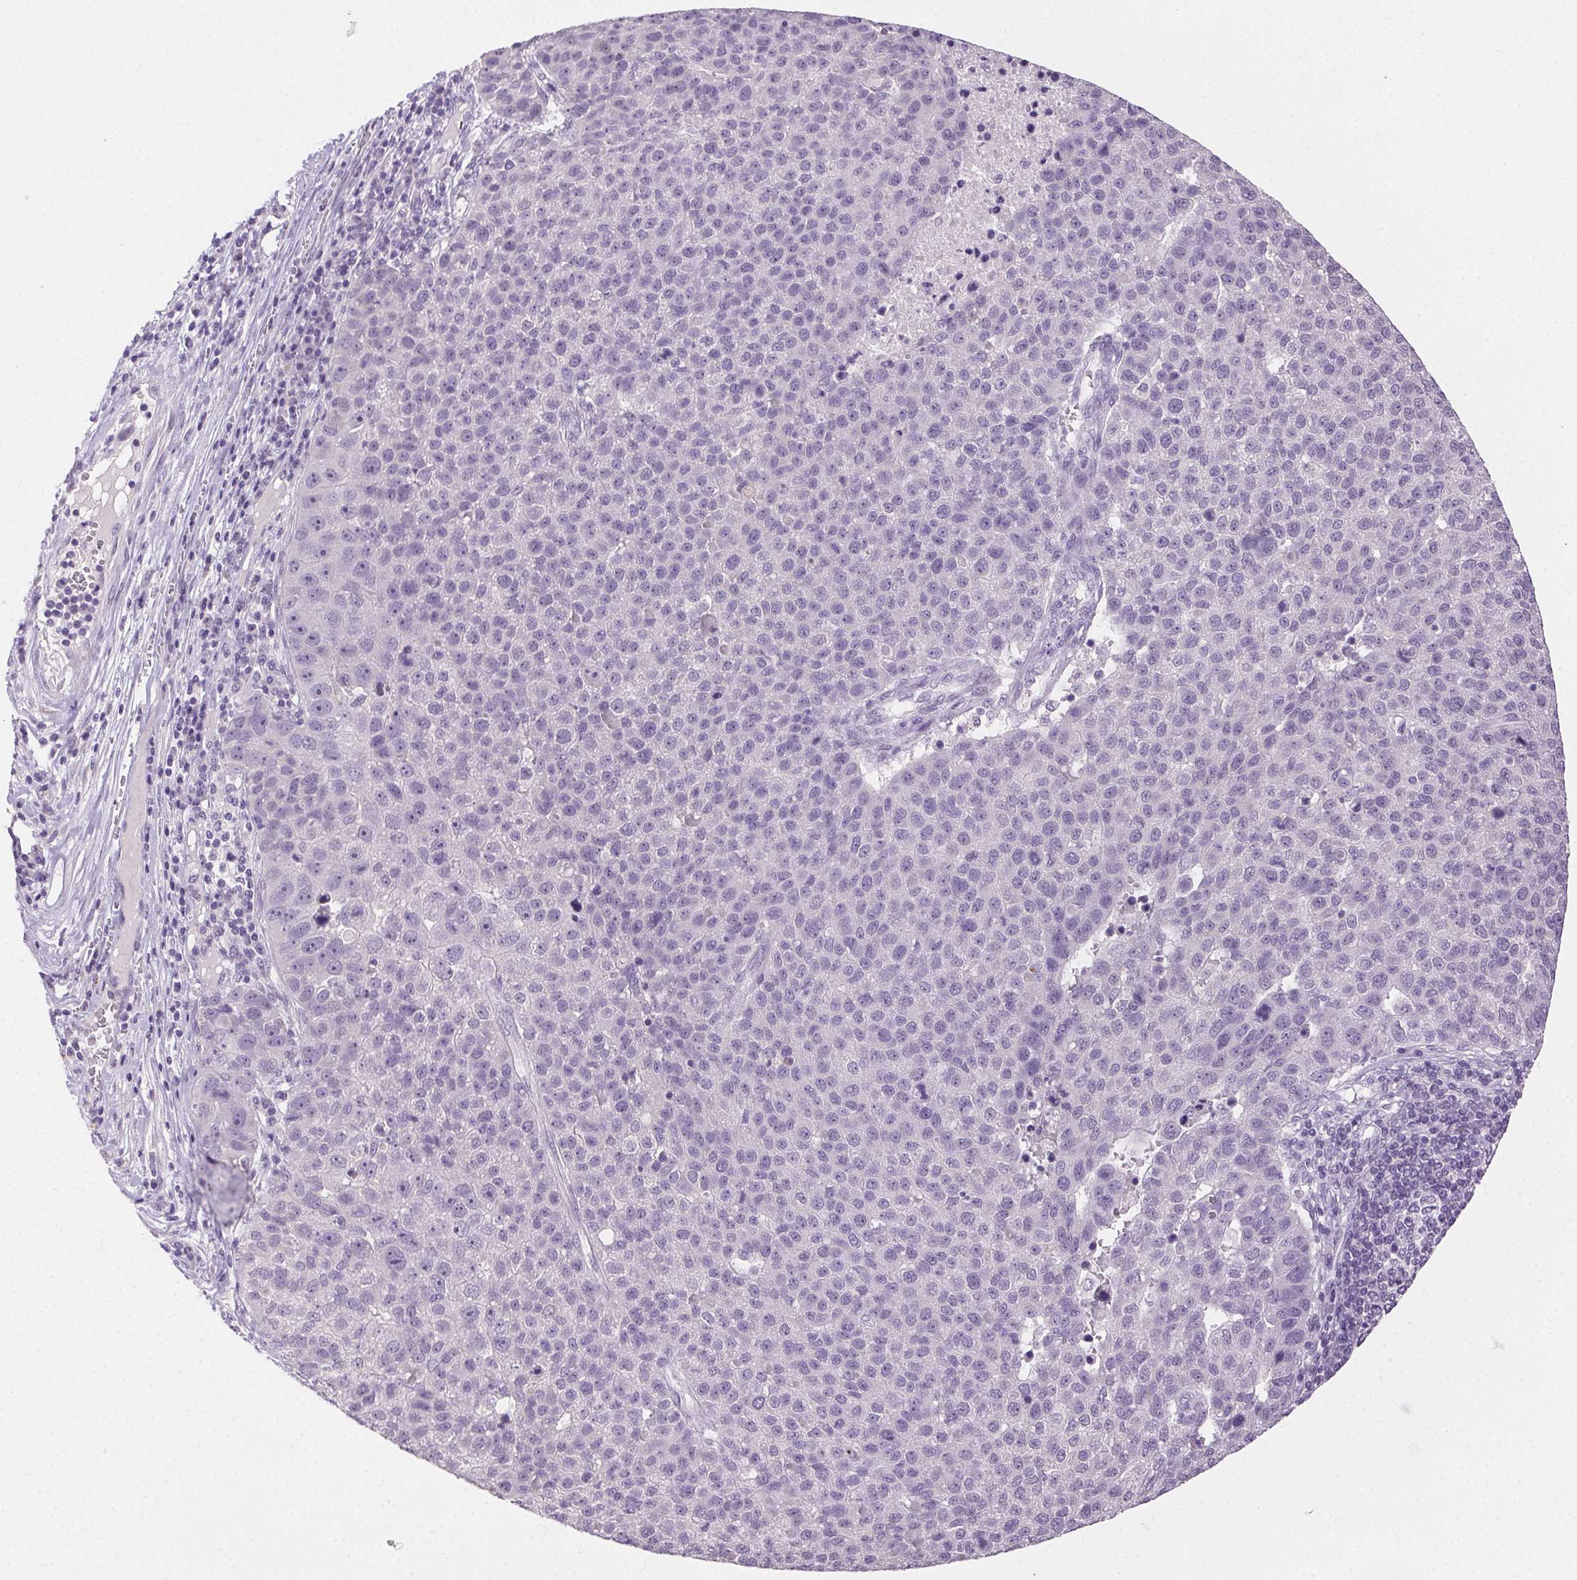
{"staining": {"intensity": "negative", "quantity": "none", "location": "none"}, "tissue": "pancreatic cancer", "cell_type": "Tumor cells", "image_type": "cancer", "snomed": [{"axis": "morphology", "description": "Adenocarcinoma, NOS"}, {"axis": "topography", "description": "Pancreas"}], "caption": "High power microscopy histopathology image of an immunohistochemistry histopathology image of adenocarcinoma (pancreatic), revealing no significant positivity in tumor cells.", "gene": "CLDN10", "patient": {"sex": "female", "age": 61}}